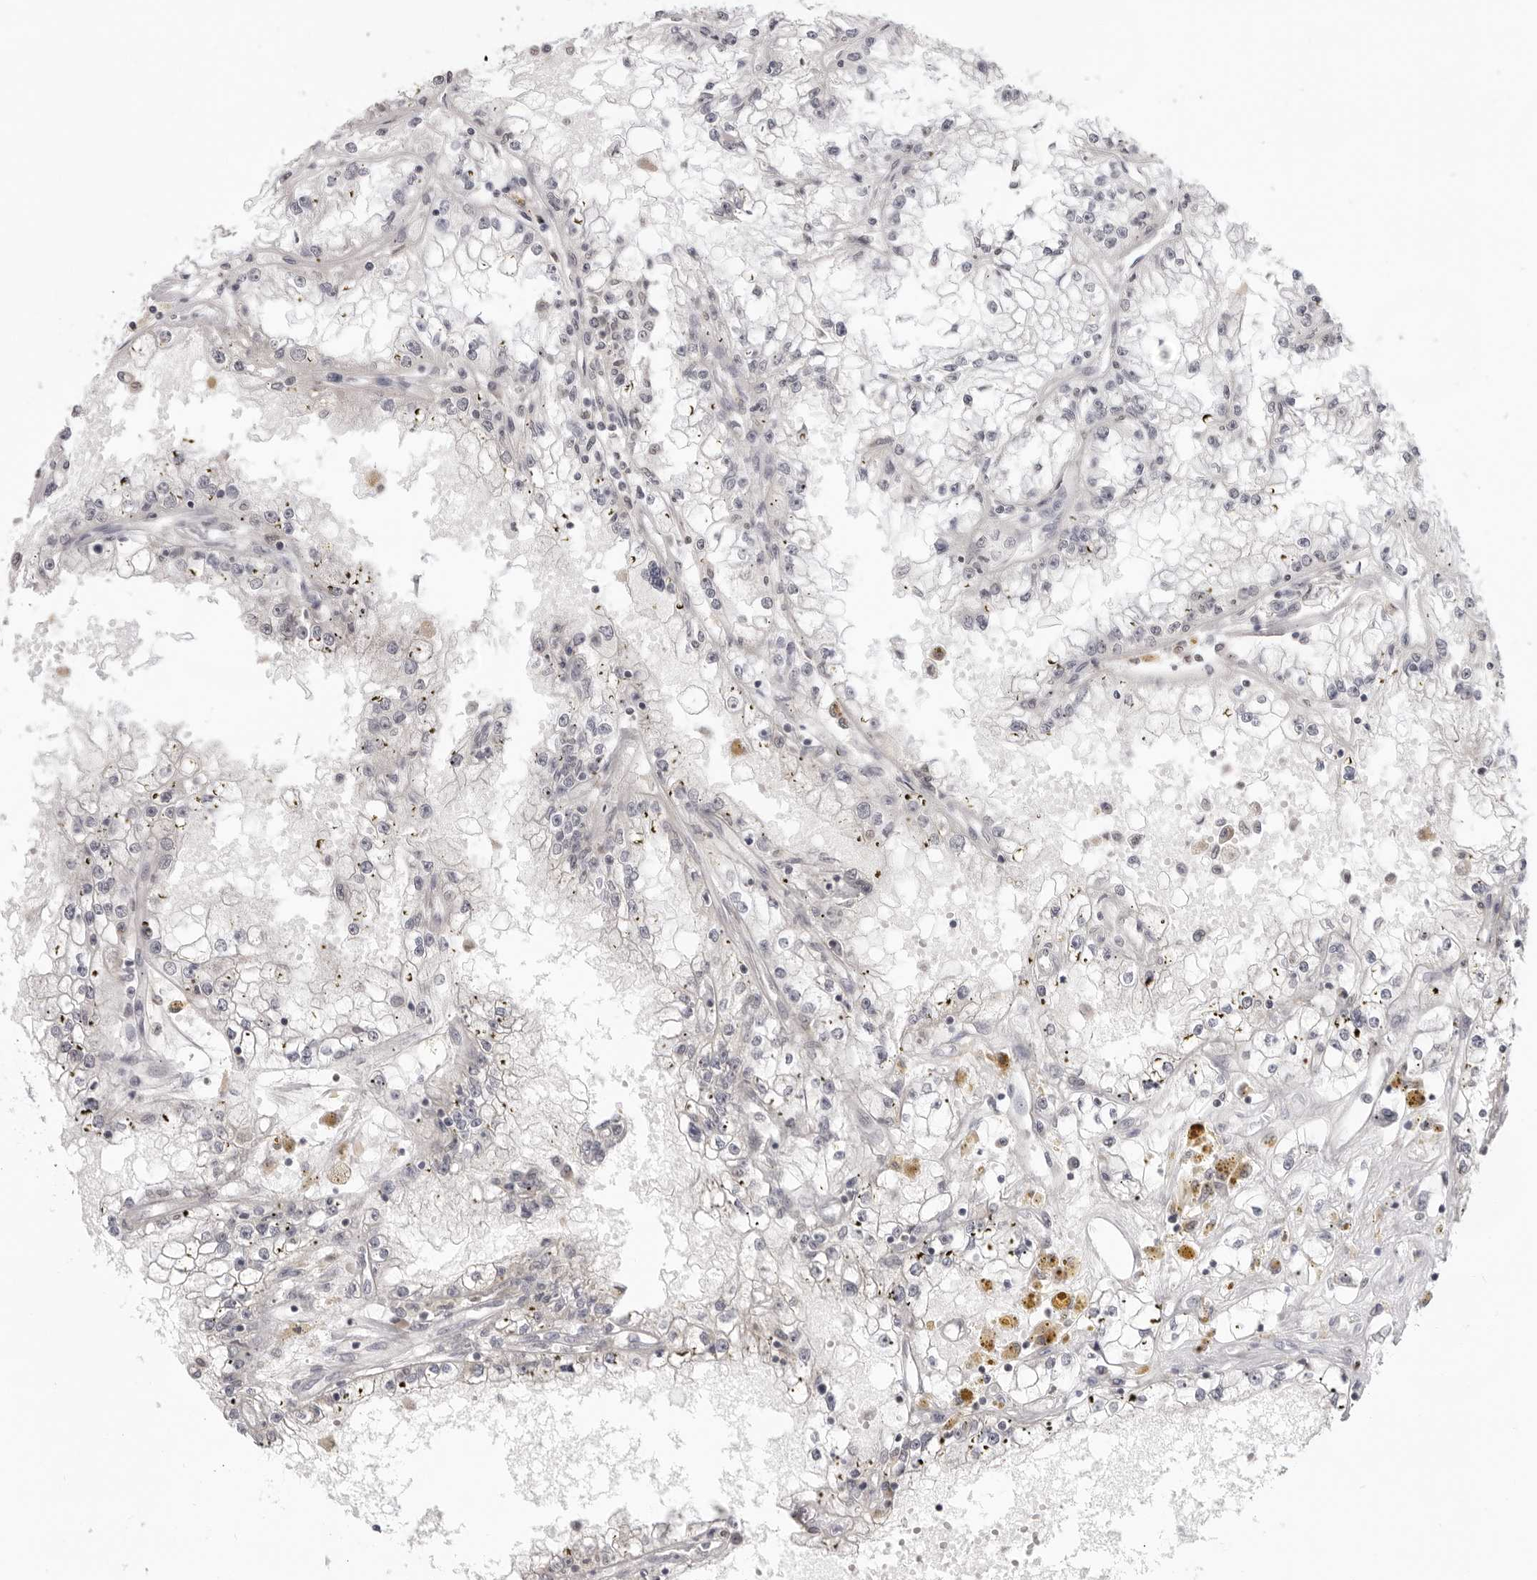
{"staining": {"intensity": "negative", "quantity": "none", "location": "none"}, "tissue": "renal cancer", "cell_type": "Tumor cells", "image_type": "cancer", "snomed": [{"axis": "morphology", "description": "Adenocarcinoma, NOS"}, {"axis": "topography", "description": "Kidney"}], "caption": "The immunohistochemistry histopathology image has no significant positivity in tumor cells of renal adenocarcinoma tissue. (Stains: DAB (3,3'-diaminobenzidine) IHC with hematoxylin counter stain, Microscopy: brightfield microscopy at high magnification).", "gene": "ACP6", "patient": {"sex": "male", "age": 56}}